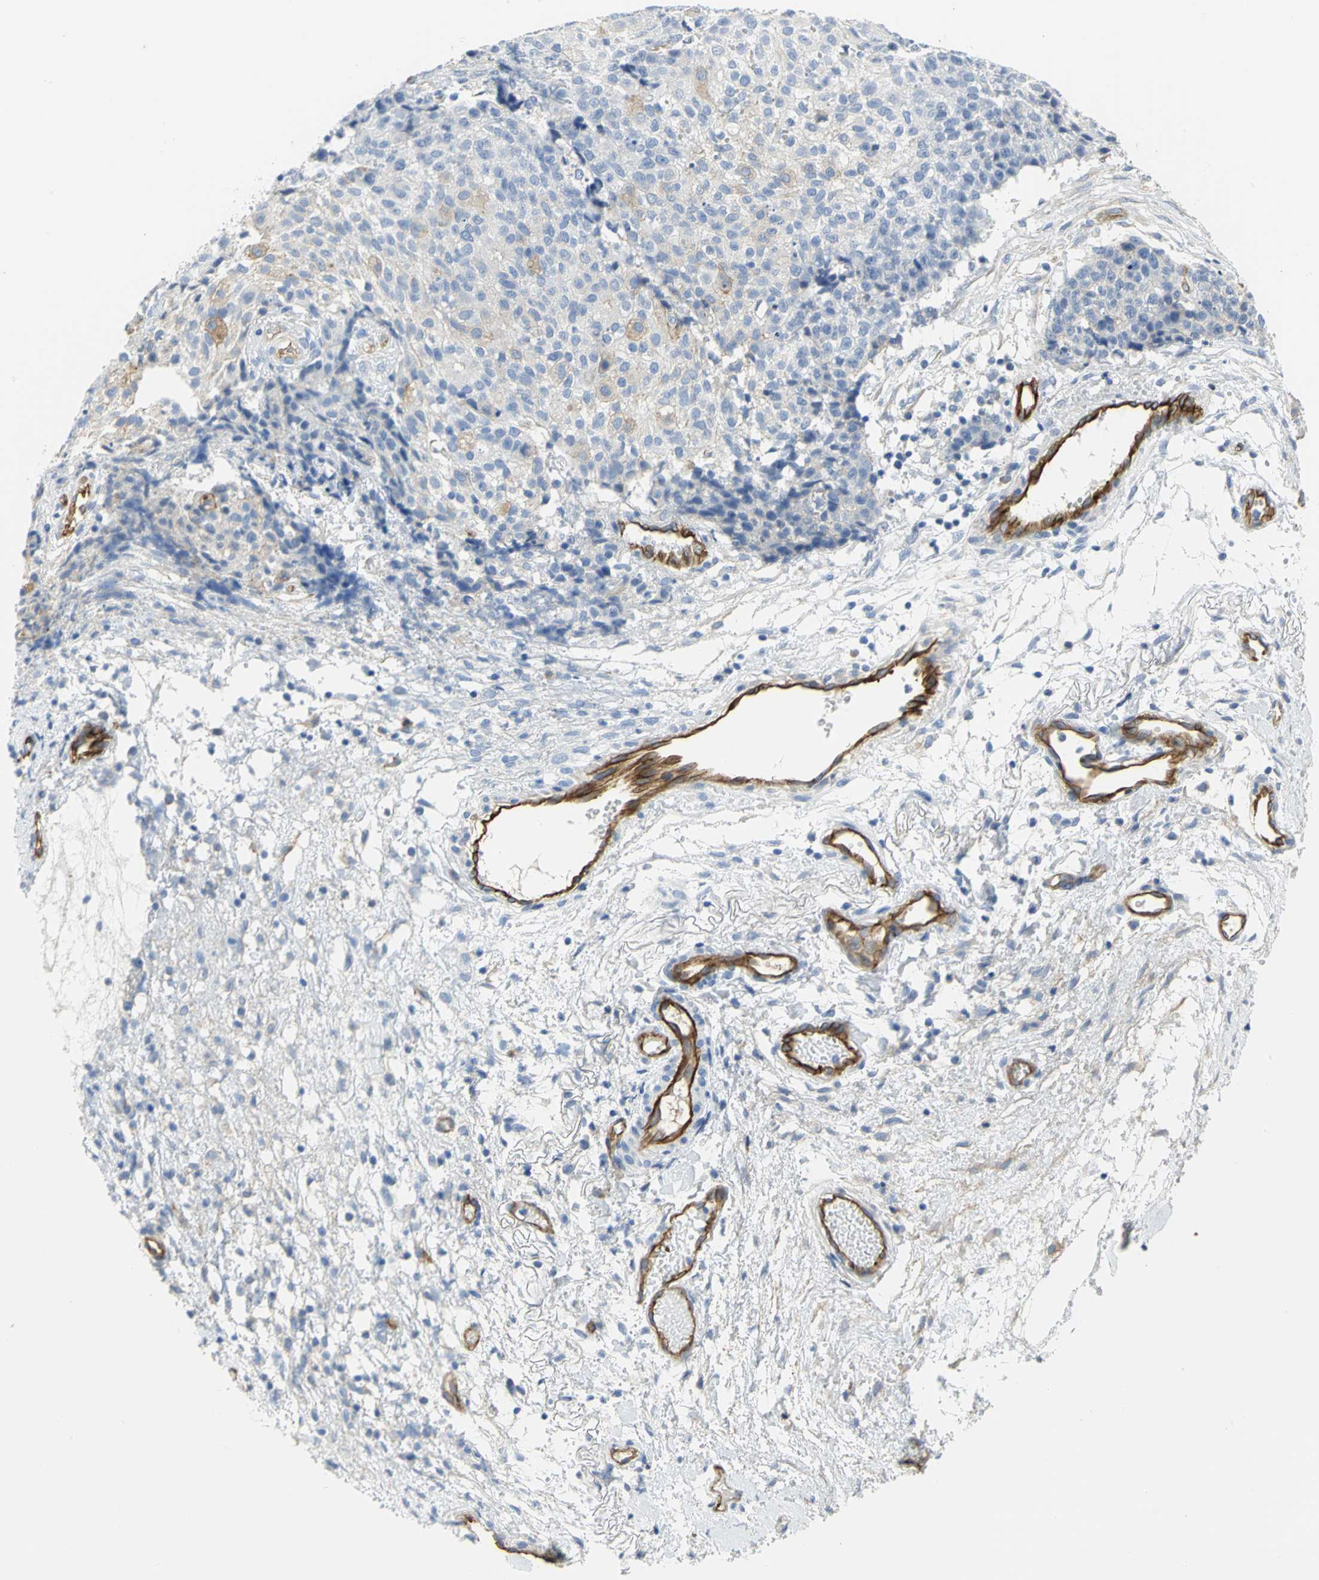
{"staining": {"intensity": "weak", "quantity": "<25%", "location": "cytoplasmic/membranous"}, "tissue": "ovarian cancer", "cell_type": "Tumor cells", "image_type": "cancer", "snomed": [{"axis": "morphology", "description": "Carcinoma, endometroid"}, {"axis": "topography", "description": "Ovary"}], "caption": "This is an immunohistochemistry histopathology image of human ovarian cancer. There is no expression in tumor cells.", "gene": "FLNB", "patient": {"sex": "female", "age": 42}}